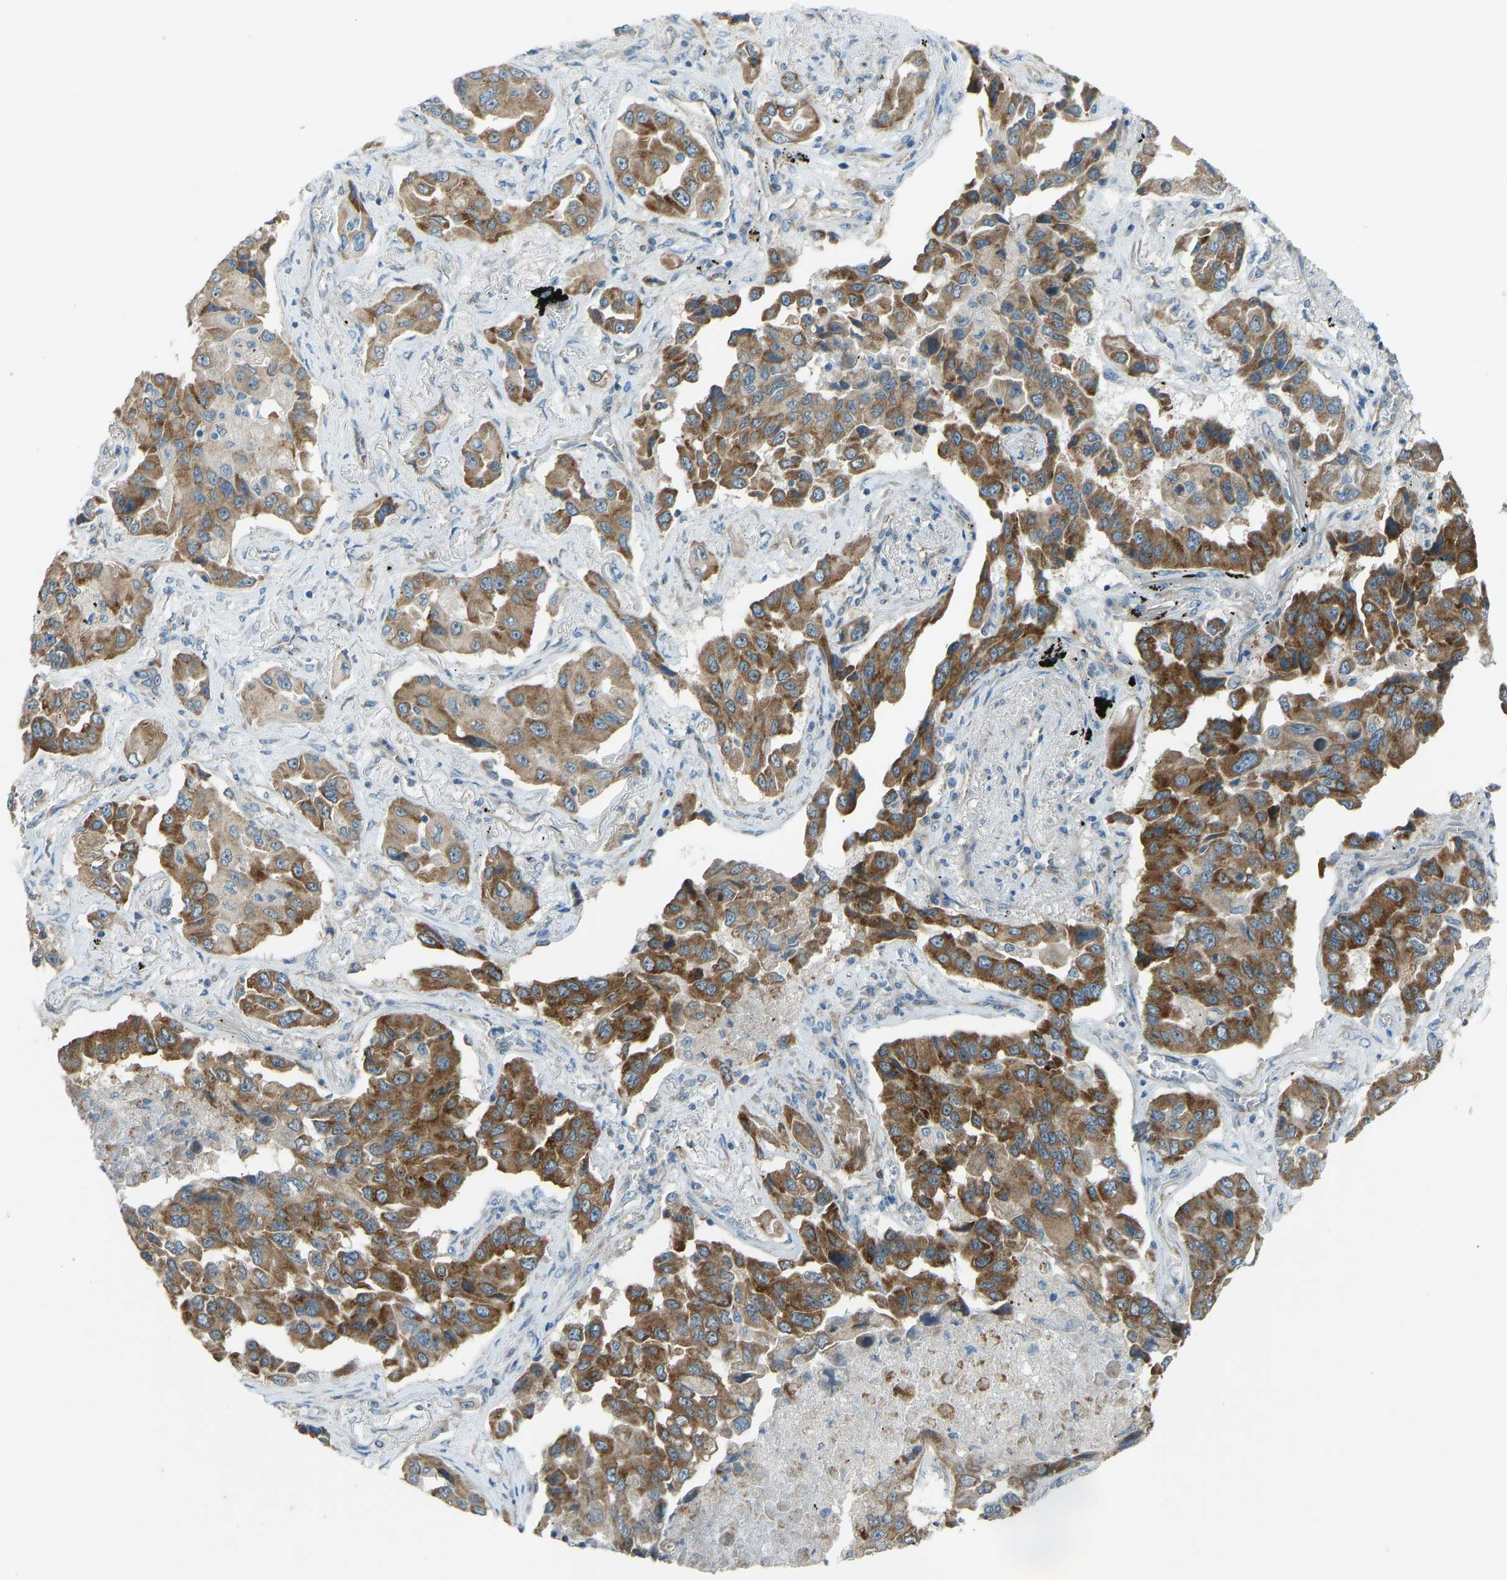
{"staining": {"intensity": "strong", "quantity": ">75%", "location": "cytoplasmic/membranous"}, "tissue": "lung cancer", "cell_type": "Tumor cells", "image_type": "cancer", "snomed": [{"axis": "morphology", "description": "Adenocarcinoma, NOS"}, {"axis": "topography", "description": "Lung"}], "caption": "Brown immunohistochemical staining in human lung adenocarcinoma reveals strong cytoplasmic/membranous expression in approximately >75% of tumor cells. (brown staining indicates protein expression, while blue staining denotes nuclei).", "gene": "STAU2", "patient": {"sex": "female", "age": 65}}